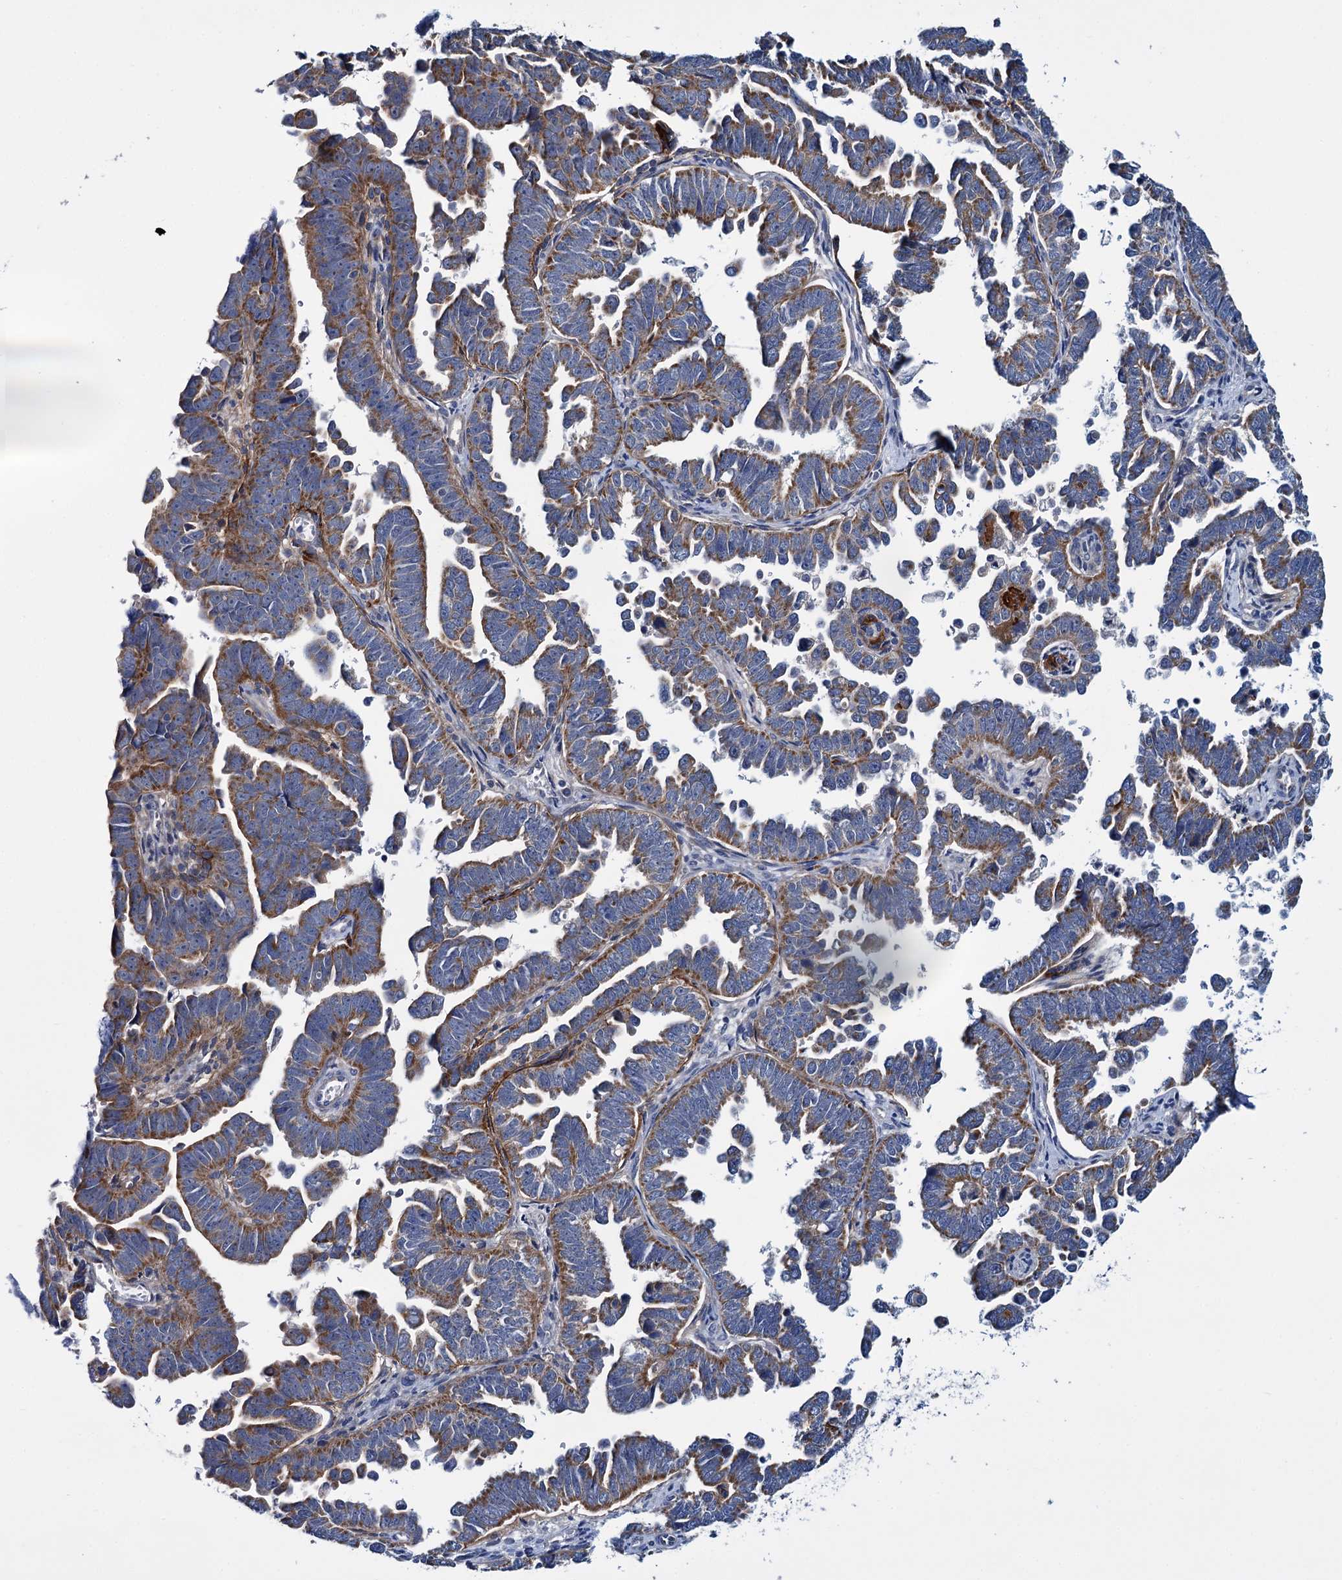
{"staining": {"intensity": "moderate", "quantity": ">75%", "location": "cytoplasmic/membranous"}, "tissue": "endometrial cancer", "cell_type": "Tumor cells", "image_type": "cancer", "snomed": [{"axis": "morphology", "description": "Adenocarcinoma, NOS"}, {"axis": "topography", "description": "Endometrium"}], "caption": "Endometrial cancer stained with DAB (3,3'-diaminobenzidine) immunohistochemistry (IHC) demonstrates medium levels of moderate cytoplasmic/membranous staining in approximately >75% of tumor cells.", "gene": "CEP295", "patient": {"sex": "female", "age": 75}}